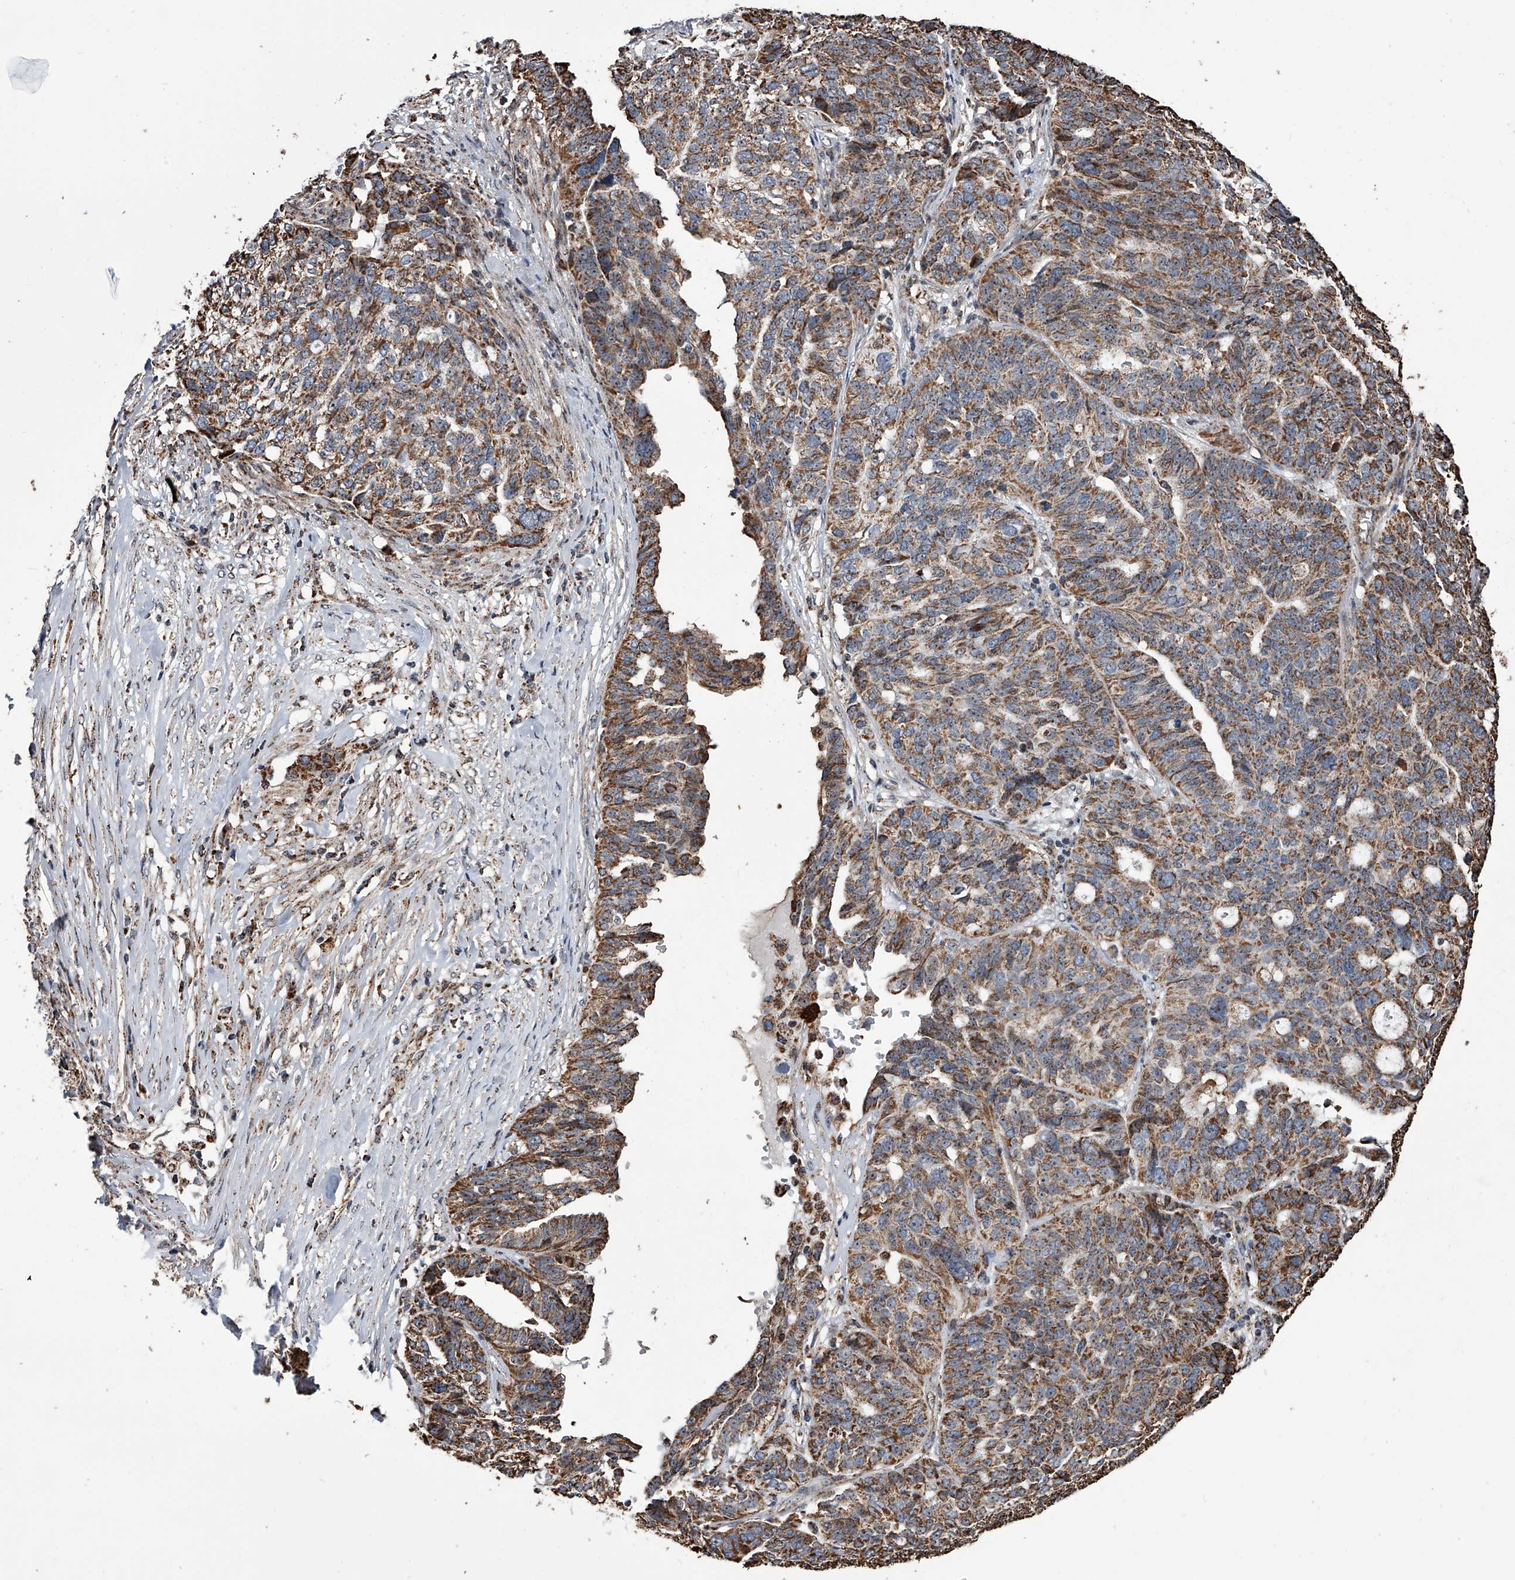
{"staining": {"intensity": "moderate", "quantity": ">75%", "location": "cytoplasmic/membranous"}, "tissue": "ovarian cancer", "cell_type": "Tumor cells", "image_type": "cancer", "snomed": [{"axis": "morphology", "description": "Cystadenocarcinoma, serous, NOS"}, {"axis": "topography", "description": "Ovary"}], "caption": "DAB immunohistochemical staining of ovarian cancer shows moderate cytoplasmic/membranous protein staining in approximately >75% of tumor cells.", "gene": "SMPDL3A", "patient": {"sex": "female", "age": 59}}